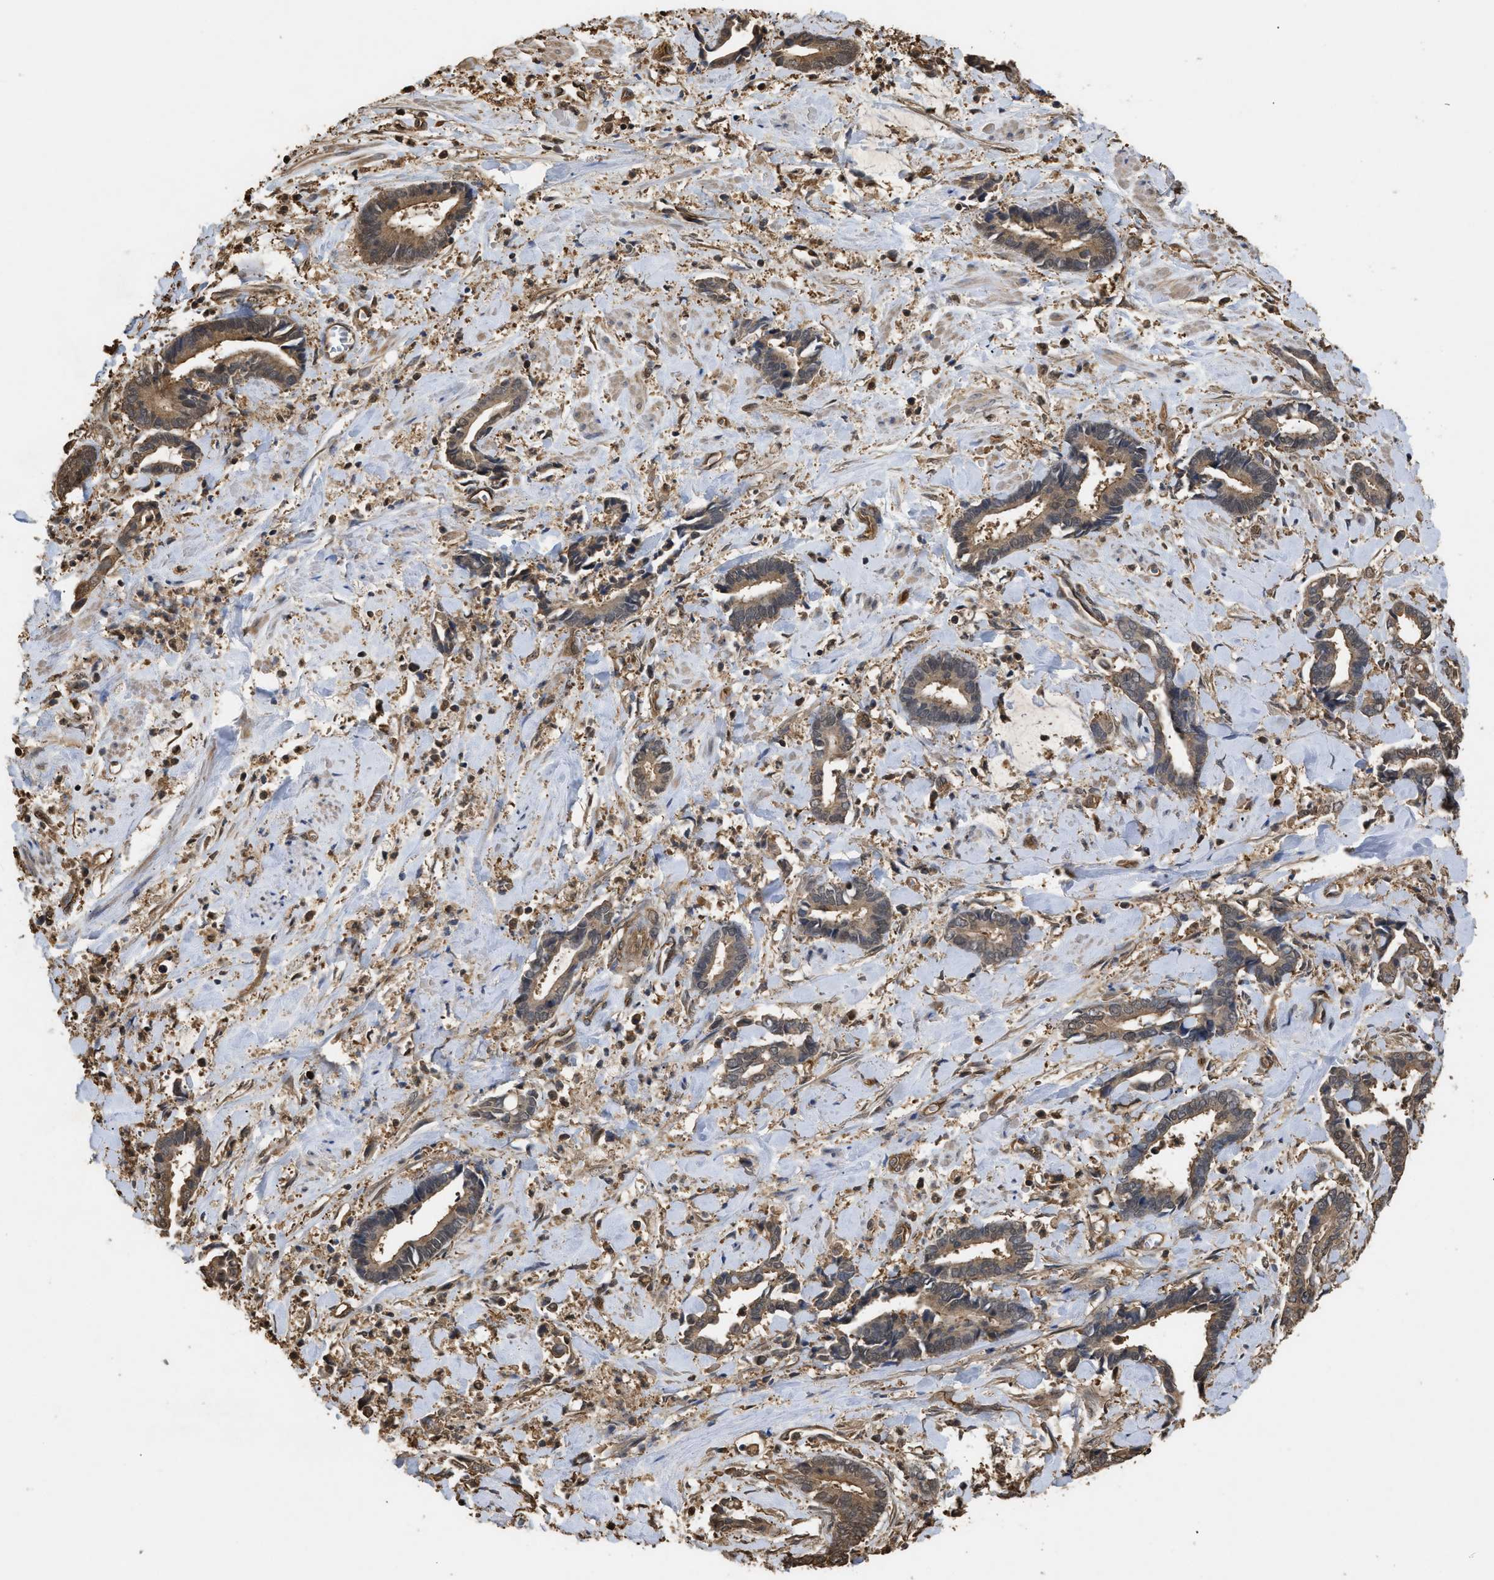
{"staining": {"intensity": "moderate", "quantity": ">75%", "location": "cytoplasmic/membranous"}, "tissue": "cervical cancer", "cell_type": "Tumor cells", "image_type": "cancer", "snomed": [{"axis": "morphology", "description": "Adenocarcinoma, NOS"}, {"axis": "topography", "description": "Cervix"}], "caption": "This is an image of IHC staining of adenocarcinoma (cervical), which shows moderate positivity in the cytoplasmic/membranous of tumor cells.", "gene": "CALM1", "patient": {"sex": "female", "age": 44}}